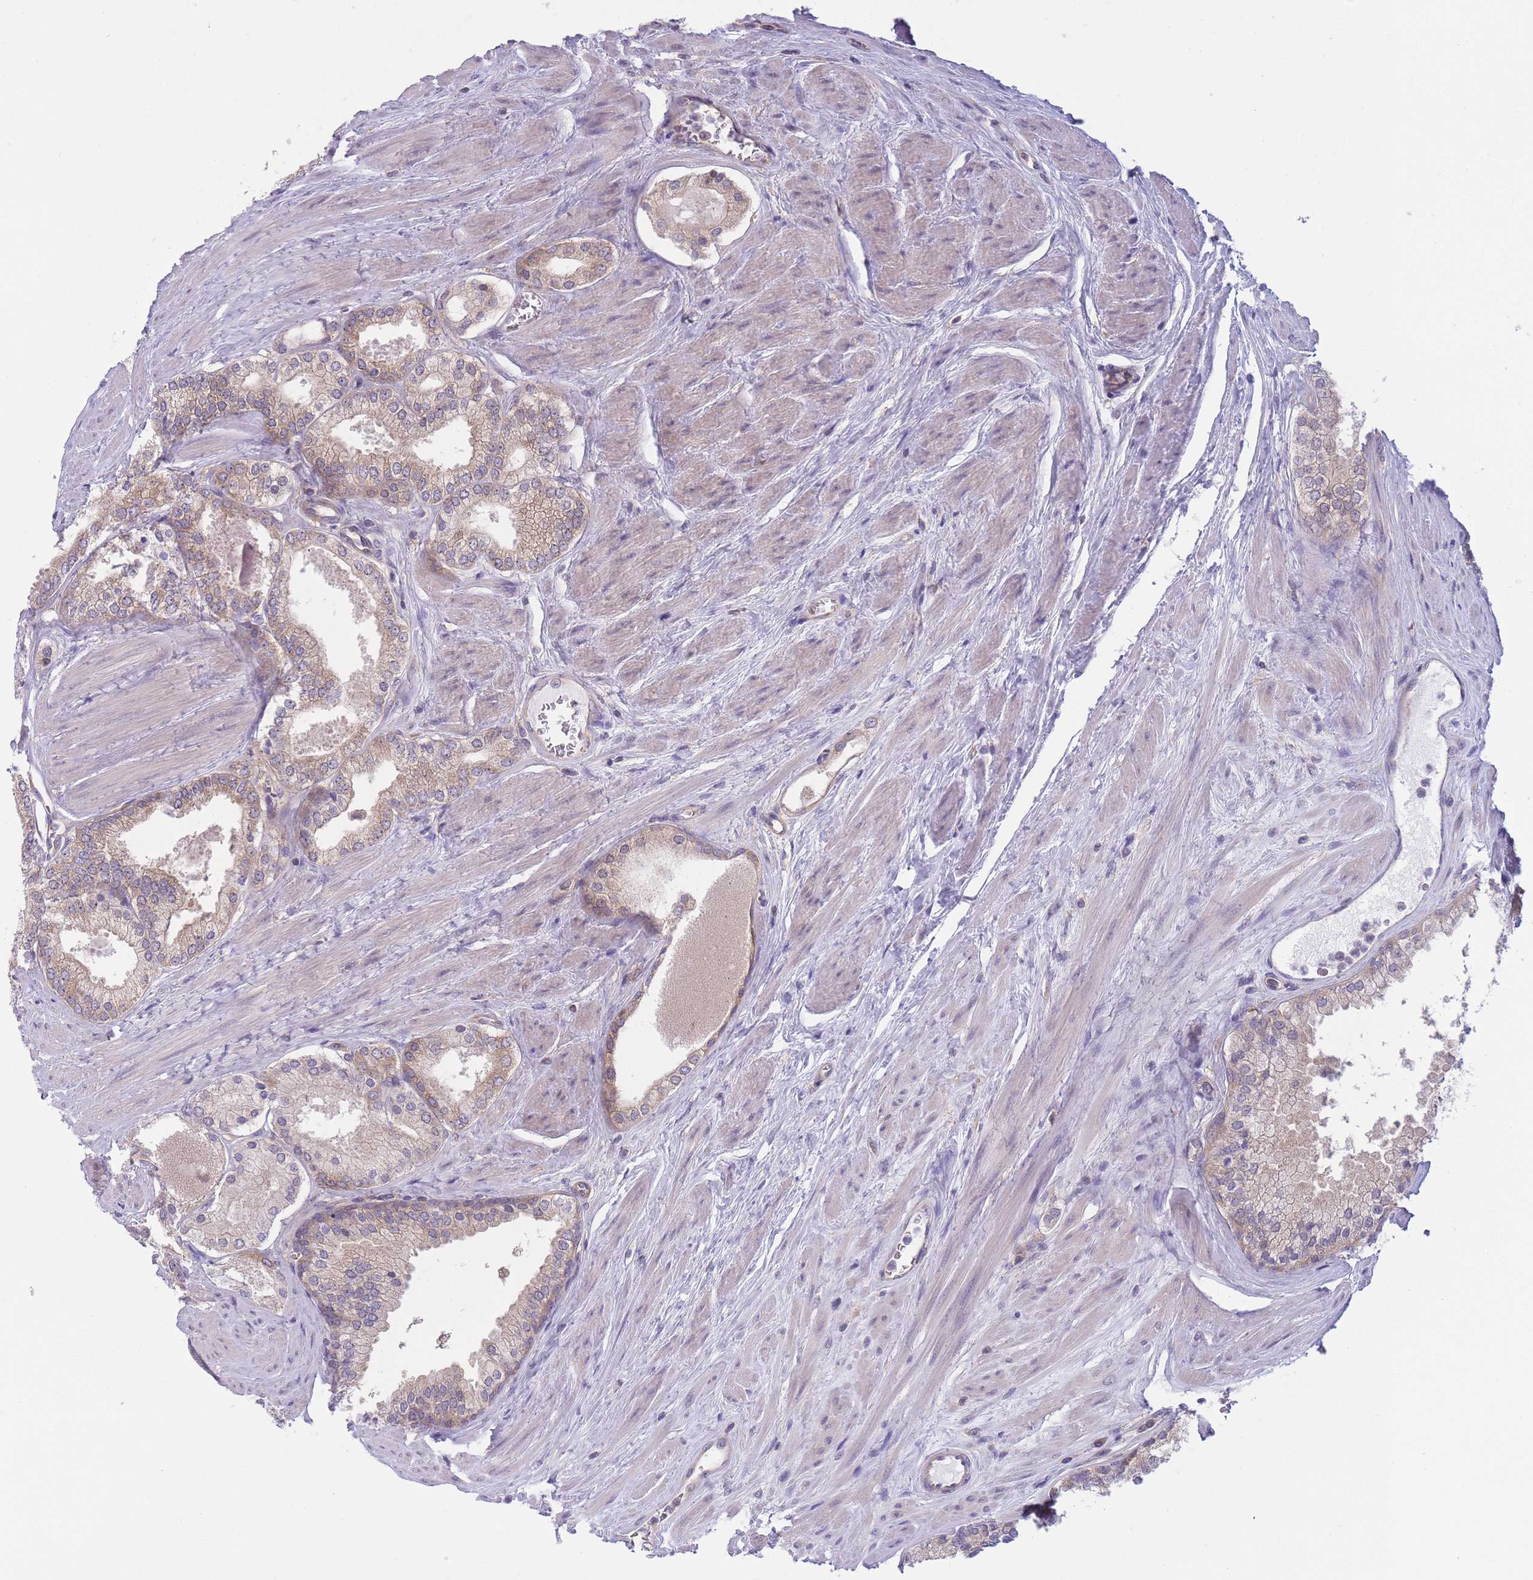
{"staining": {"intensity": "weak", "quantity": ">75%", "location": "cytoplasmic/membranous"}, "tissue": "prostate cancer", "cell_type": "Tumor cells", "image_type": "cancer", "snomed": [{"axis": "morphology", "description": "Adenocarcinoma, Low grade"}, {"axis": "topography", "description": "Prostate"}], "caption": "Protein expression analysis of human prostate cancer (adenocarcinoma (low-grade)) reveals weak cytoplasmic/membranous positivity in about >75% of tumor cells.", "gene": "PFDN6", "patient": {"sex": "male", "age": 42}}